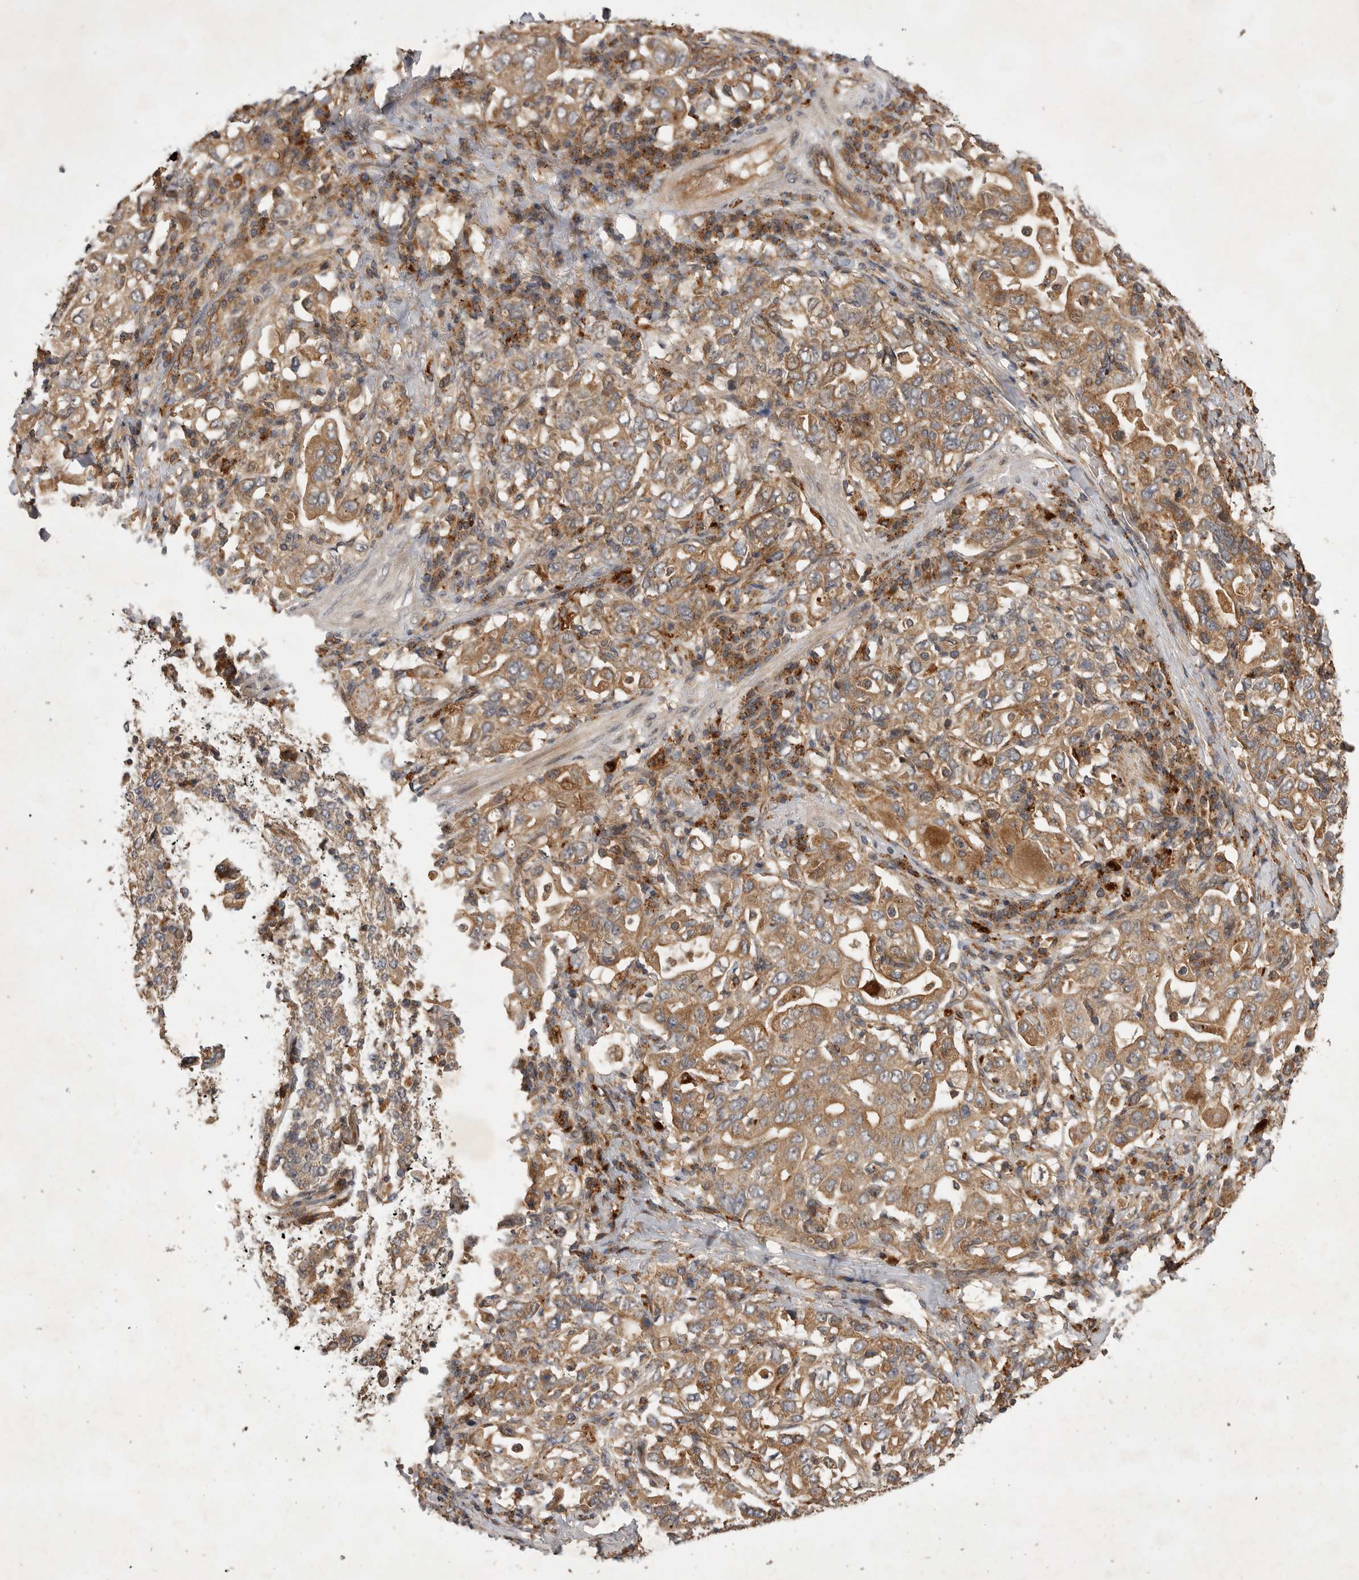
{"staining": {"intensity": "moderate", "quantity": ">75%", "location": "cytoplasmic/membranous"}, "tissue": "stomach cancer", "cell_type": "Tumor cells", "image_type": "cancer", "snomed": [{"axis": "morphology", "description": "Adenocarcinoma, NOS"}, {"axis": "topography", "description": "Stomach, upper"}], "caption": "Stomach cancer stained with a brown dye shows moderate cytoplasmic/membranous positive positivity in approximately >75% of tumor cells.", "gene": "ZNF232", "patient": {"sex": "male", "age": 62}}